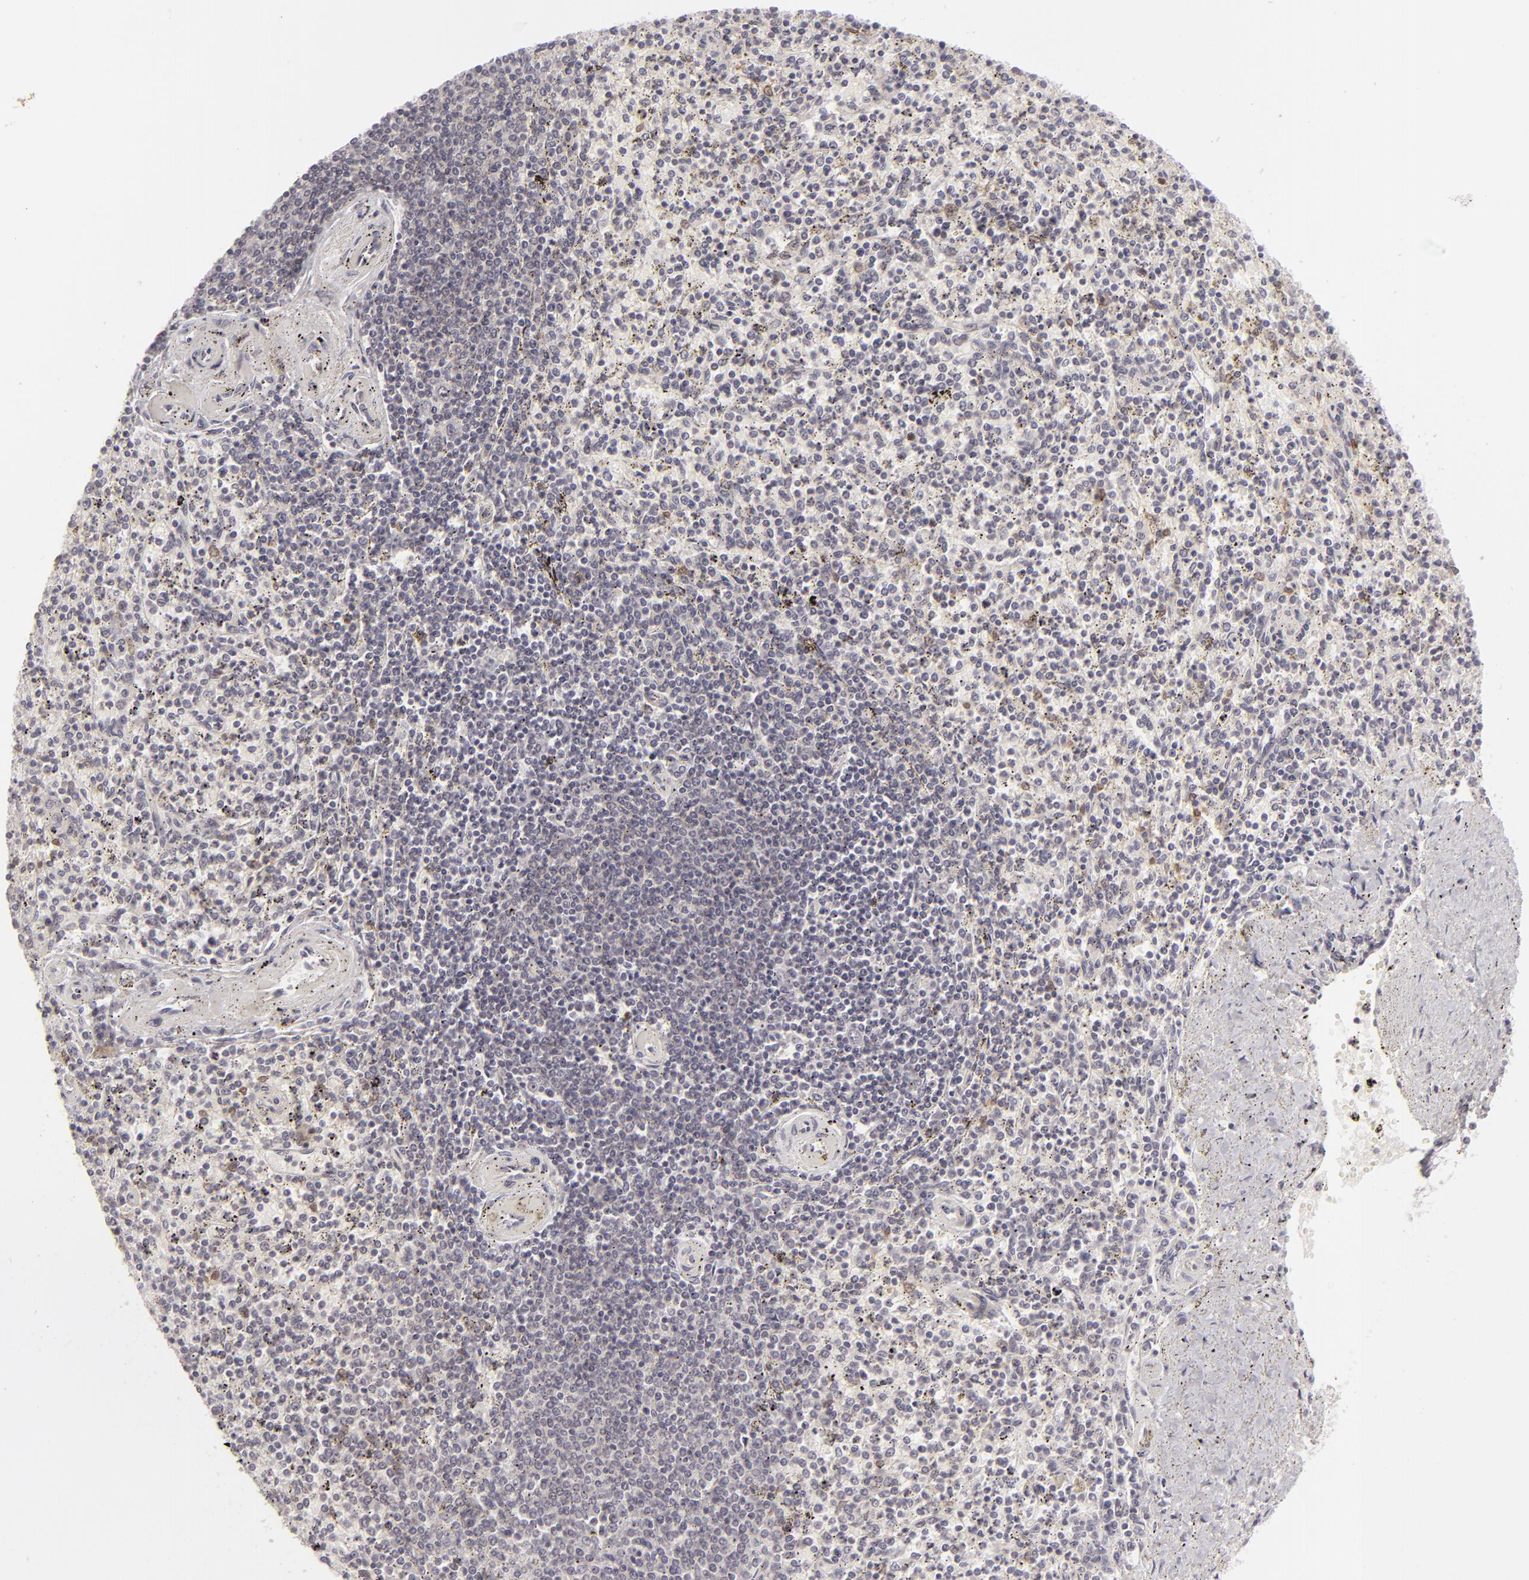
{"staining": {"intensity": "negative", "quantity": "none", "location": "none"}, "tissue": "spleen", "cell_type": "Cells in red pulp", "image_type": "normal", "snomed": [{"axis": "morphology", "description": "Normal tissue, NOS"}, {"axis": "topography", "description": "Spleen"}], "caption": "Cells in red pulp are negative for protein expression in normal human spleen. (DAB (3,3'-diaminobenzidine) immunohistochemistry (IHC), high magnification).", "gene": "DLG3", "patient": {"sex": "male", "age": 72}}